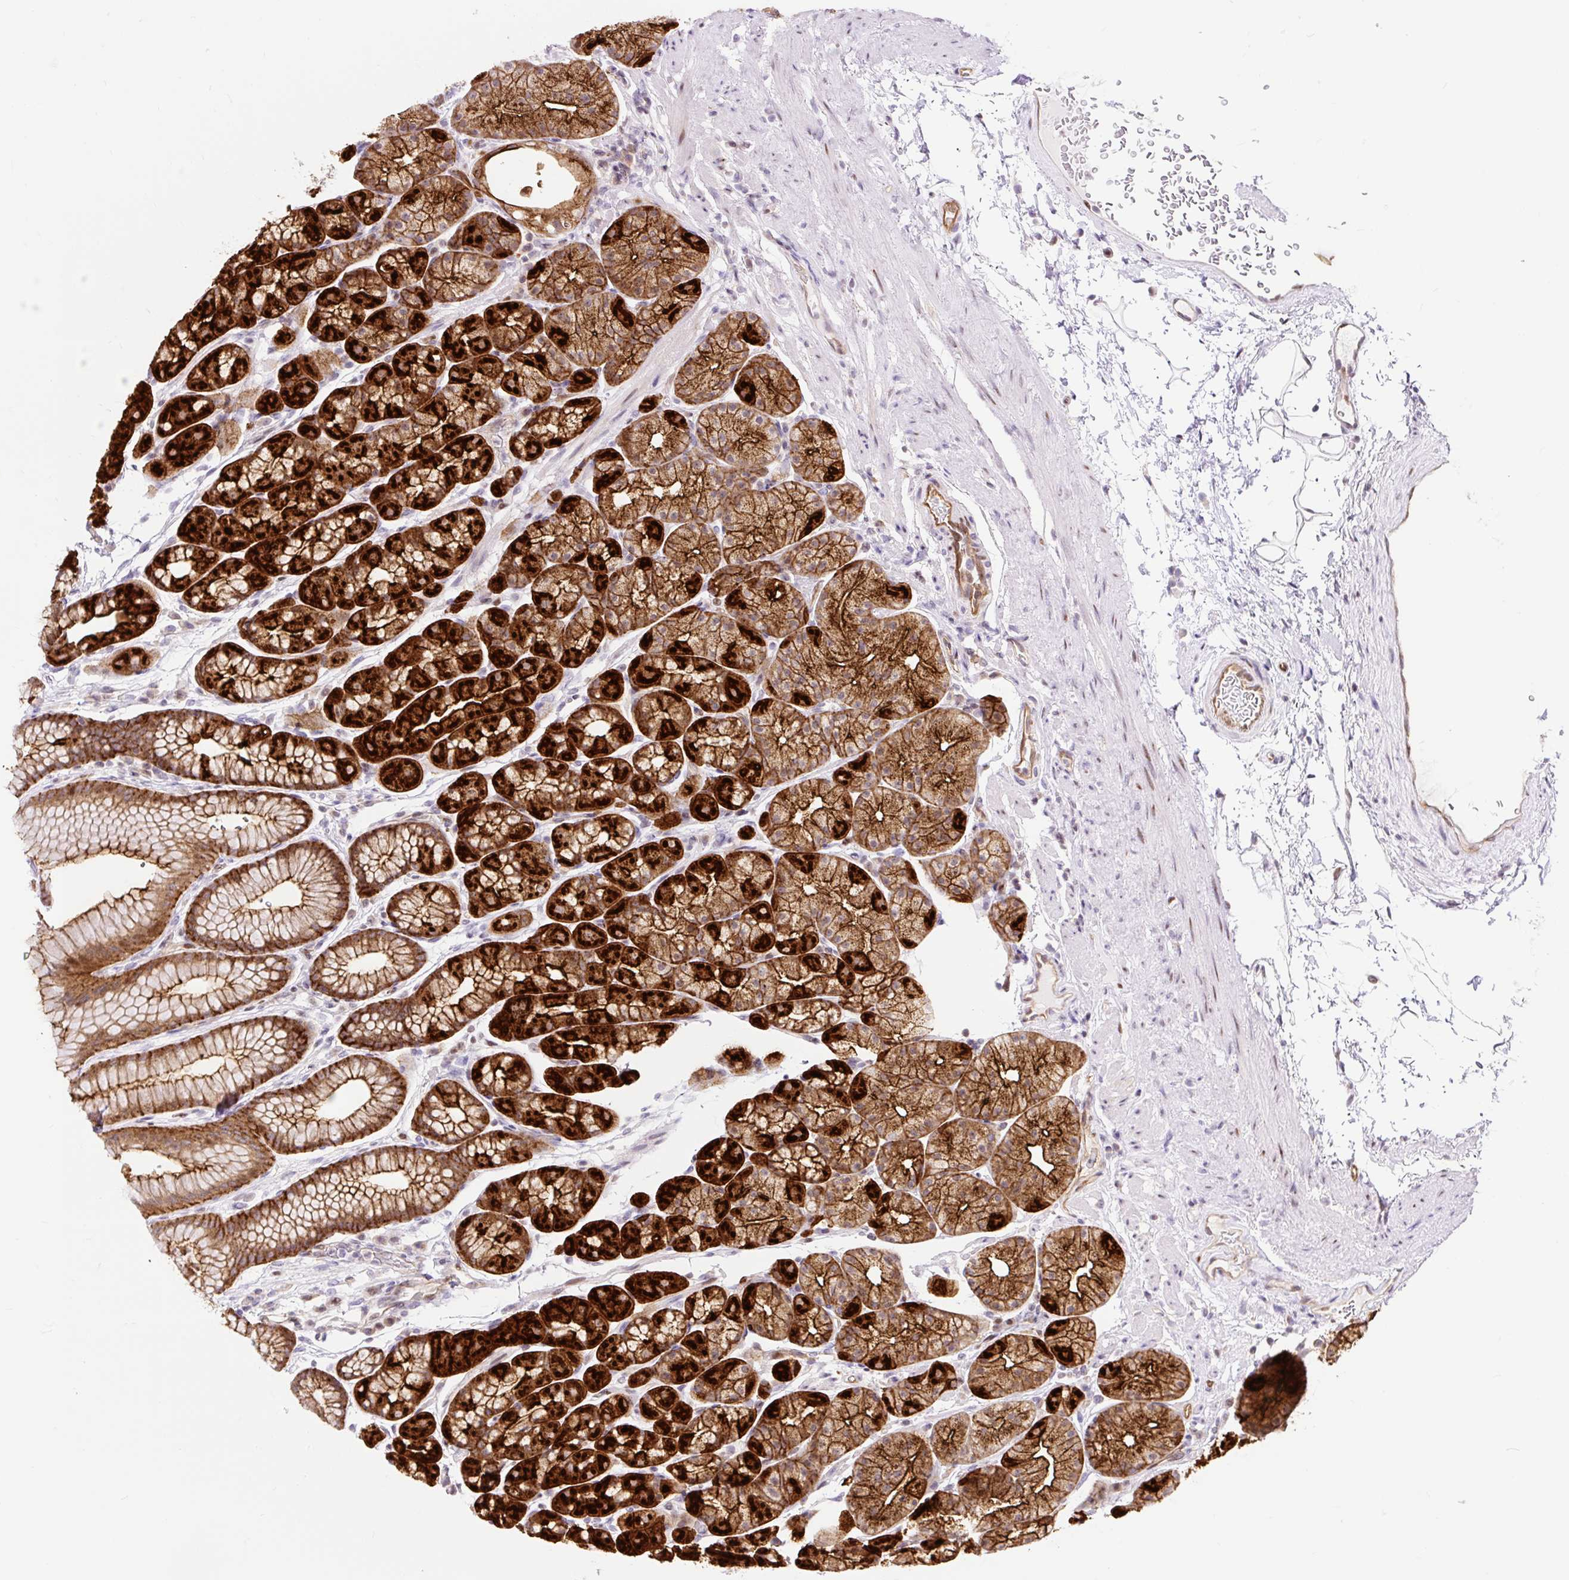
{"staining": {"intensity": "strong", "quantity": ">75%", "location": "cytoplasmic/membranous"}, "tissue": "stomach", "cell_type": "Glandular cells", "image_type": "normal", "snomed": [{"axis": "morphology", "description": "Normal tissue, NOS"}, {"axis": "topography", "description": "Stomach, lower"}], "caption": "Glandular cells exhibit high levels of strong cytoplasmic/membranous staining in about >75% of cells in unremarkable human stomach.", "gene": "HIP1R", "patient": {"sex": "male", "age": 67}}